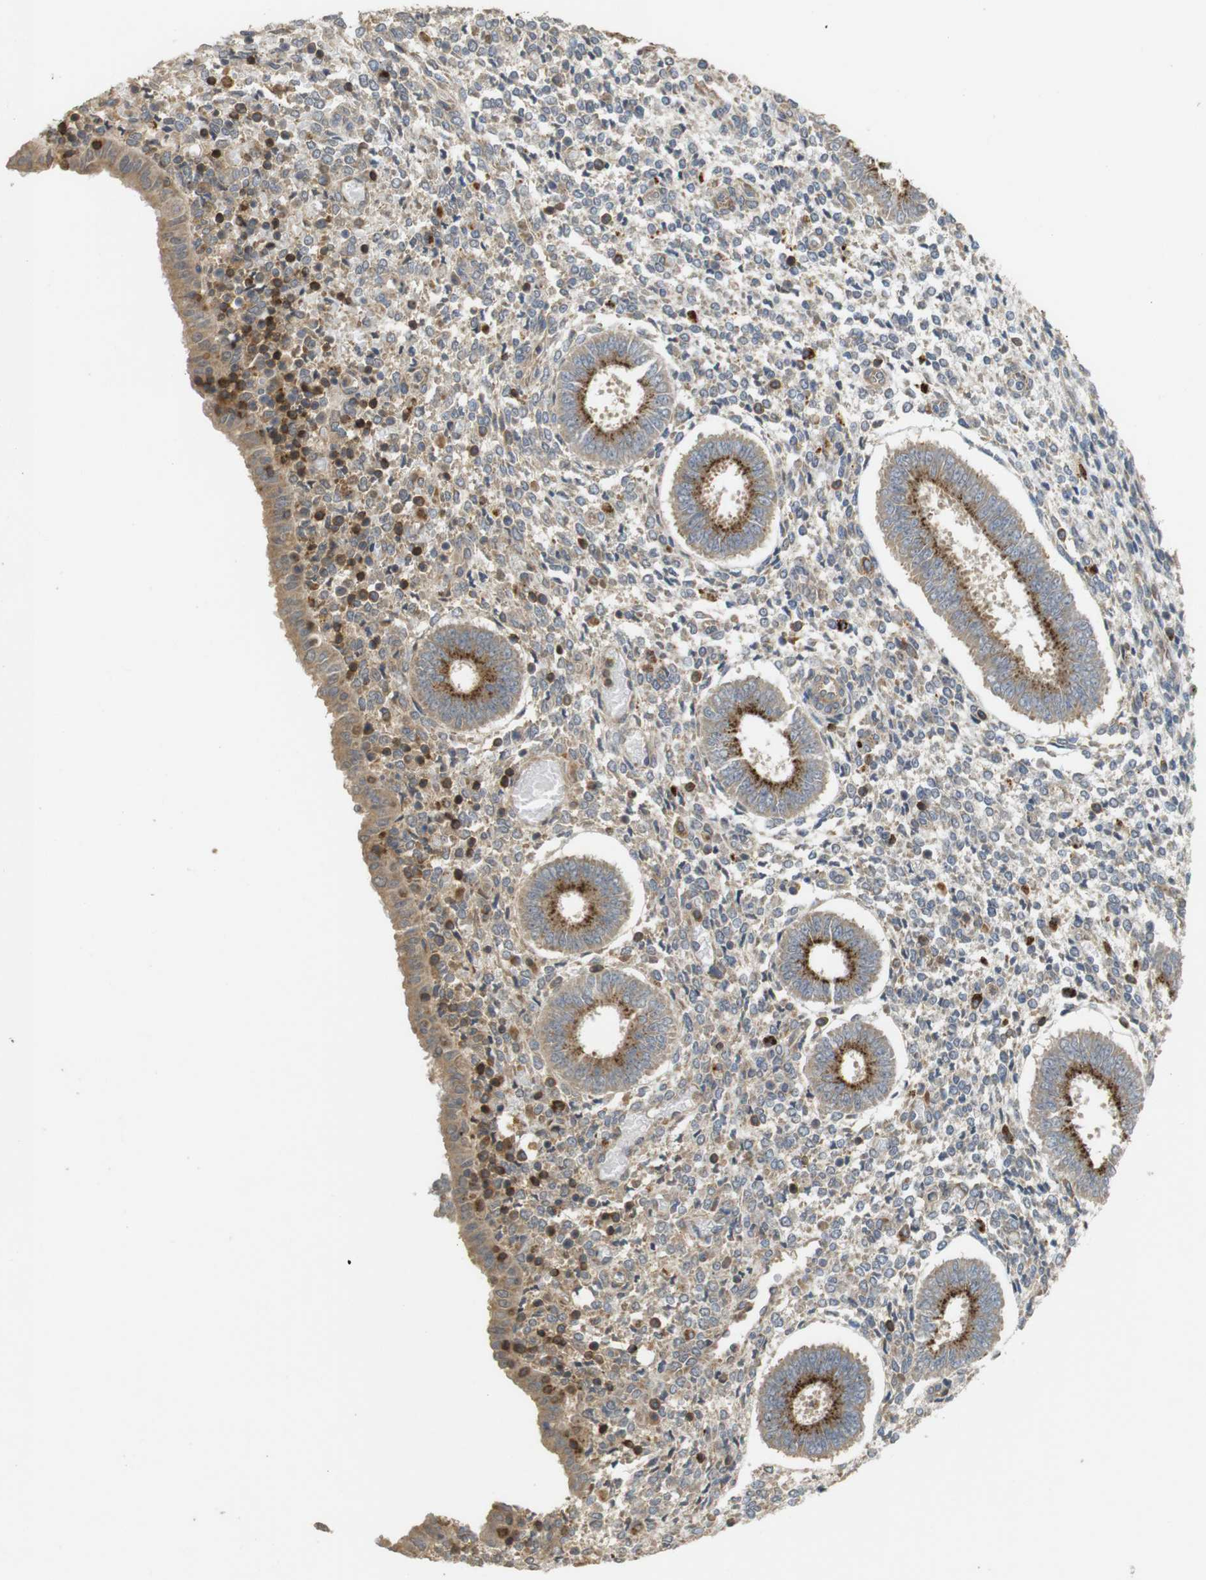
{"staining": {"intensity": "weak", "quantity": "25%-75%", "location": "cytoplasmic/membranous"}, "tissue": "endometrium", "cell_type": "Cells in endometrial stroma", "image_type": "normal", "snomed": [{"axis": "morphology", "description": "Normal tissue, NOS"}, {"axis": "topography", "description": "Endometrium"}], "caption": "Immunohistochemical staining of normal endometrium displays low levels of weak cytoplasmic/membranous expression in about 25%-75% of cells in endometrial stroma.", "gene": "KSR1", "patient": {"sex": "female", "age": 35}}